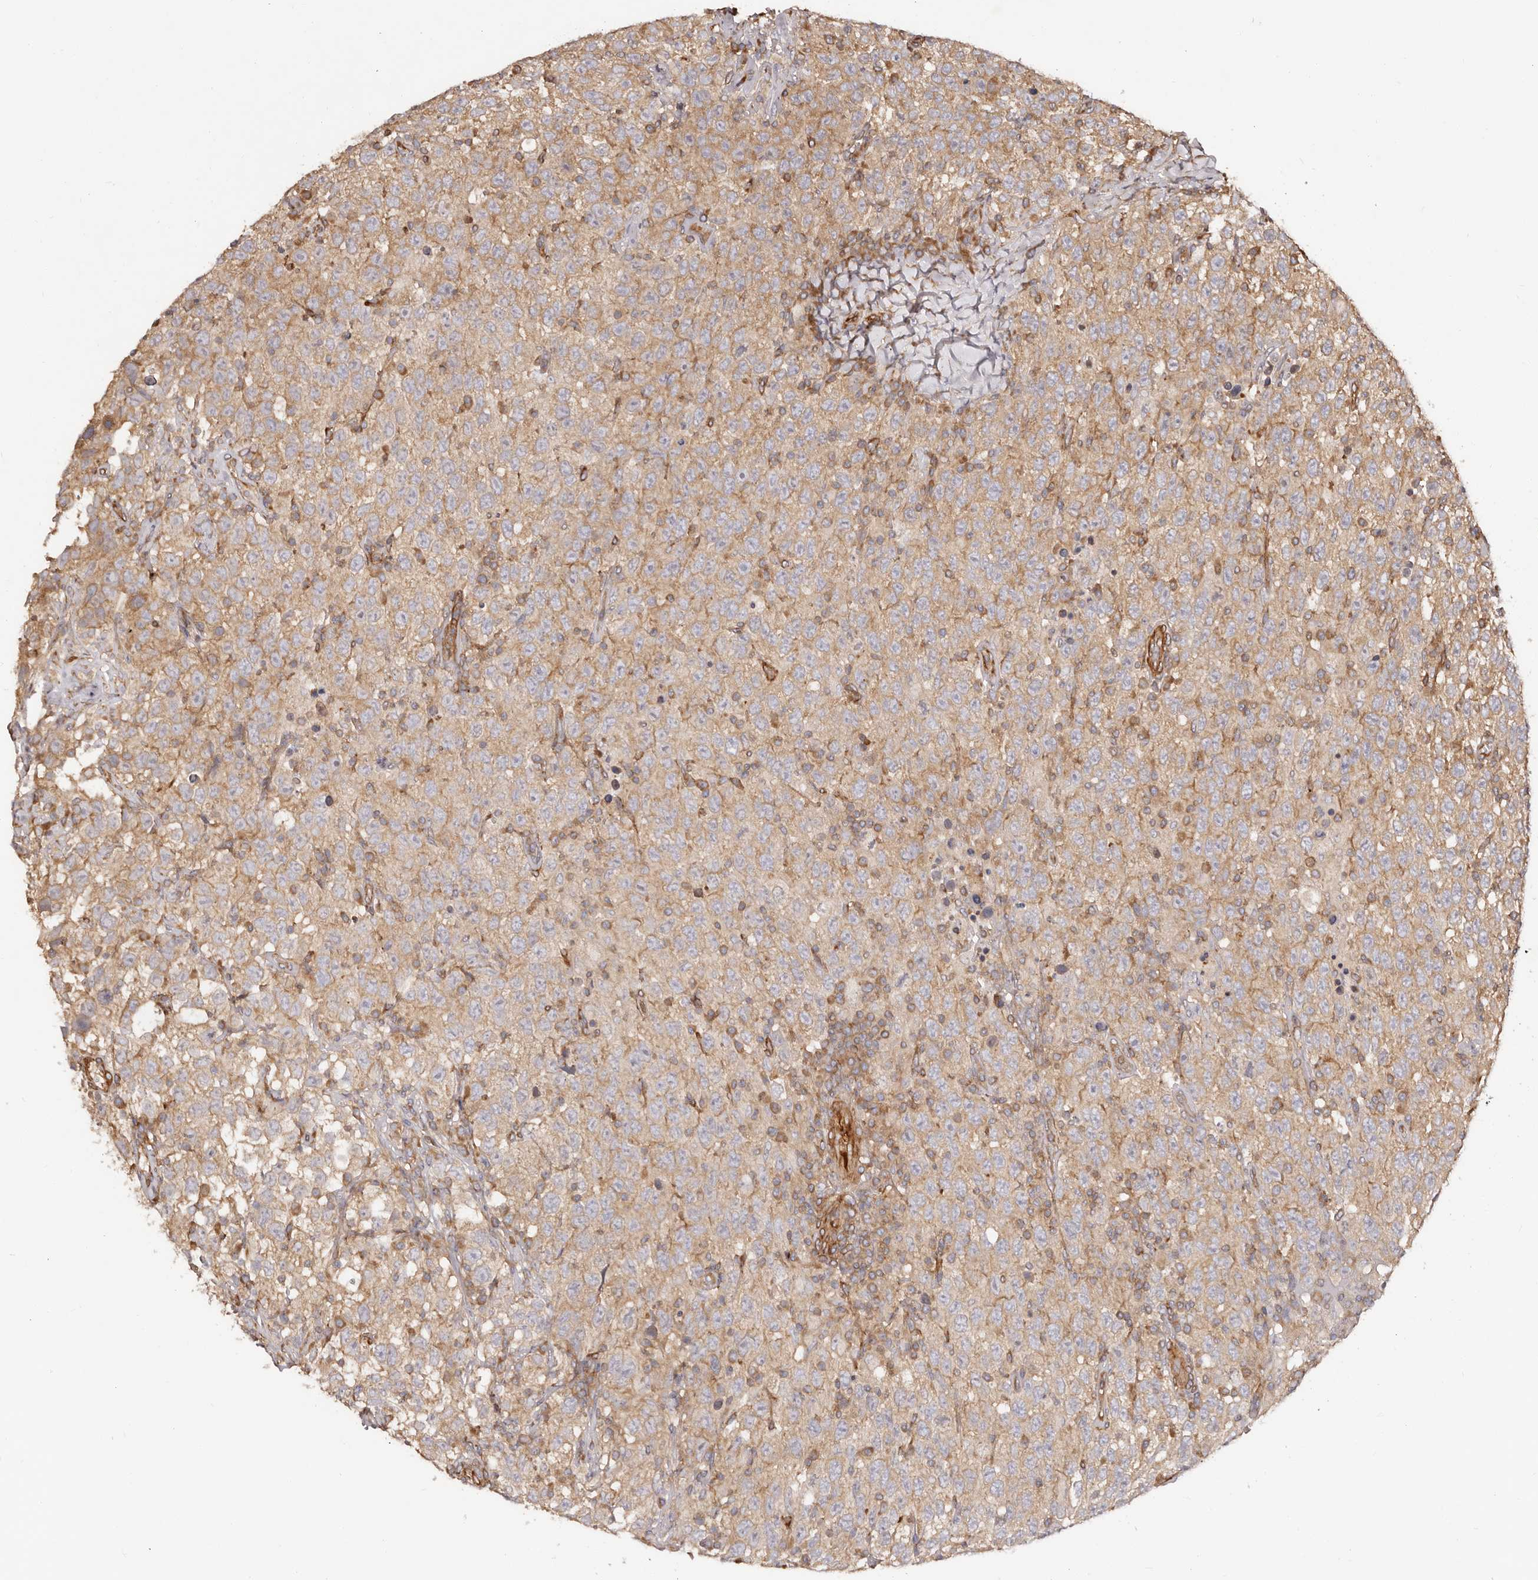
{"staining": {"intensity": "weak", "quantity": ">75%", "location": "cytoplasmic/membranous"}, "tissue": "testis cancer", "cell_type": "Tumor cells", "image_type": "cancer", "snomed": [{"axis": "morphology", "description": "Seminoma, NOS"}, {"axis": "topography", "description": "Testis"}], "caption": "Seminoma (testis) was stained to show a protein in brown. There is low levels of weak cytoplasmic/membranous positivity in approximately >75% of tumor cells.", "gene": "RPS6", "patient": {"sex": "male", "age": 41}}